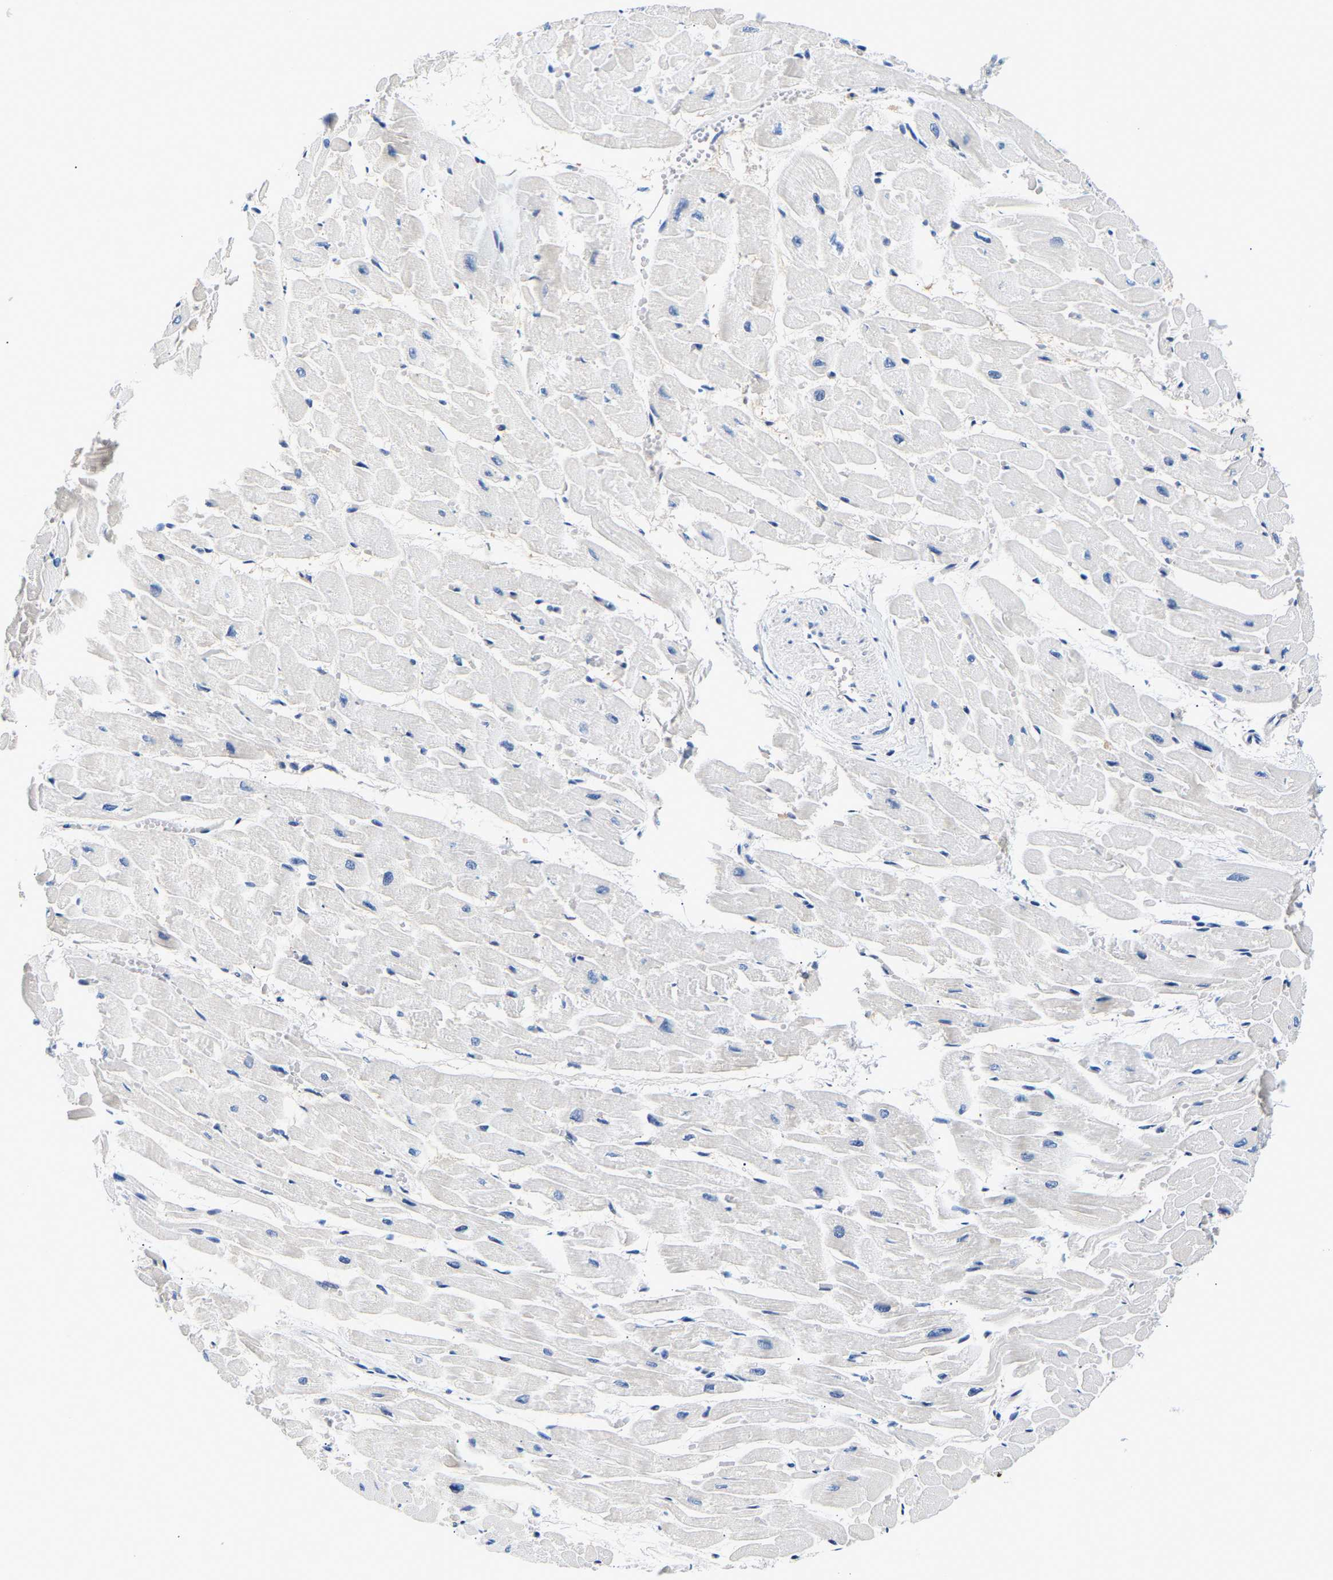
{"staining": {"intensity": "negative", "quantity": "none", "location": "none"}, "tissue": "heart muscle", "cell_type": "Cardiomyocytes", "image_type": "normal", "snomed": [{"axis": "morphology", "description": "Normal tissue, NOS"}, {"axis": "topography", "description": "Heart"}], "caption": "Heart muscle stained for a protein using immunohistochemistry (IHC) exhibits no positivity cardiomyocytes.", "gene": "UCHL3", "patient": {"sex": "male", "age": 45}}